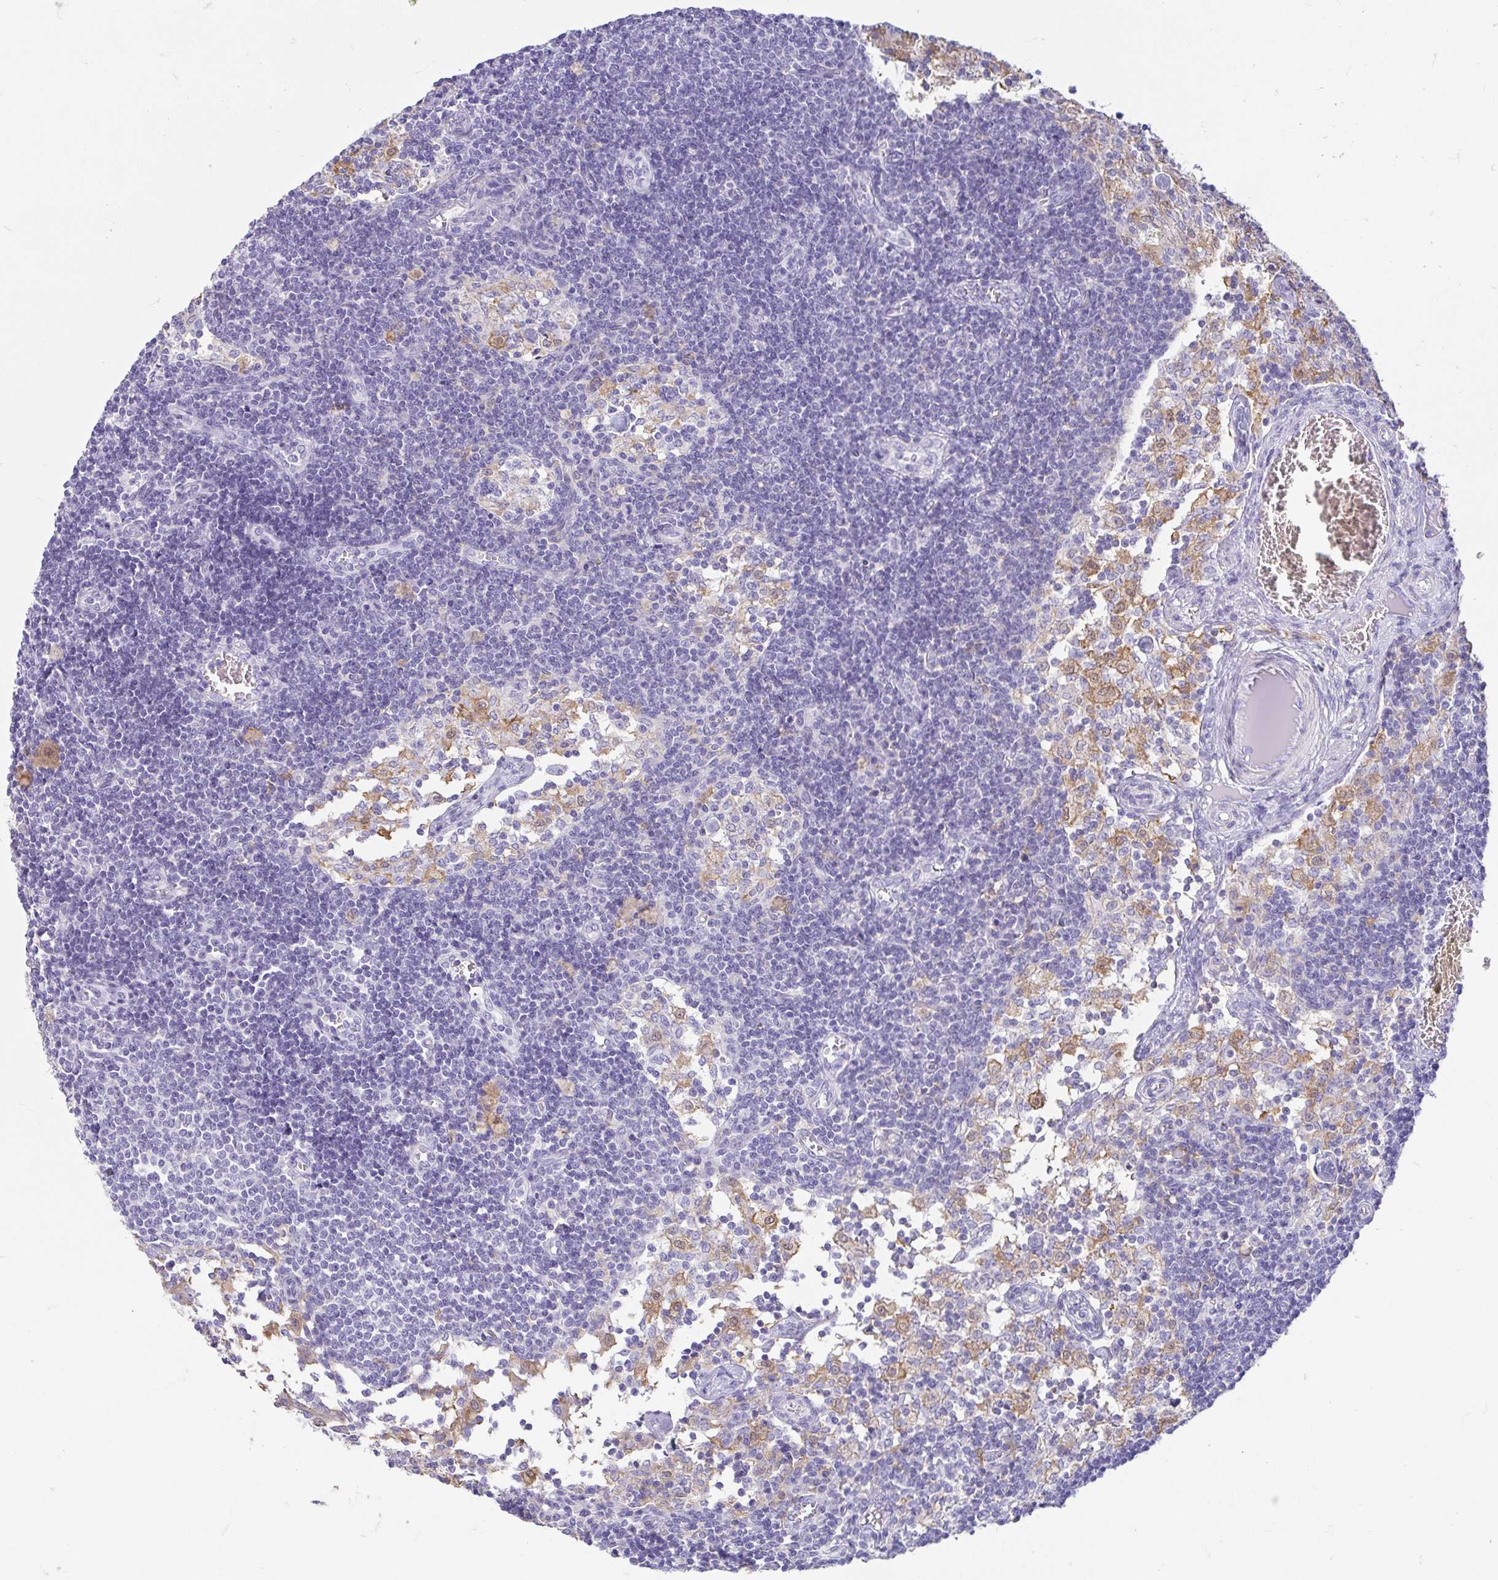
{"staining": {"intensity": "negative", "quantity": "none", "location": "none"}, "tissue": "lymph node", "cell_type": "Germinal center cells", "image_type": "normal", "snomed": [{"axis": "morphology", "description": "Normal tissue, NOS"}, {"axis": "topography", "description": "Lymph node"}], "caption": "Immunohistochemical staining of normal human lymph node exhibits no significant staining in germinal center cells. (Brightfield microscopy of DAB (3,3'-diaminobenzidine) immunohistochemistry (IHC) at high magnification).", "gene": "FABP3", "patient": {"sex": "female", "age": 31}}